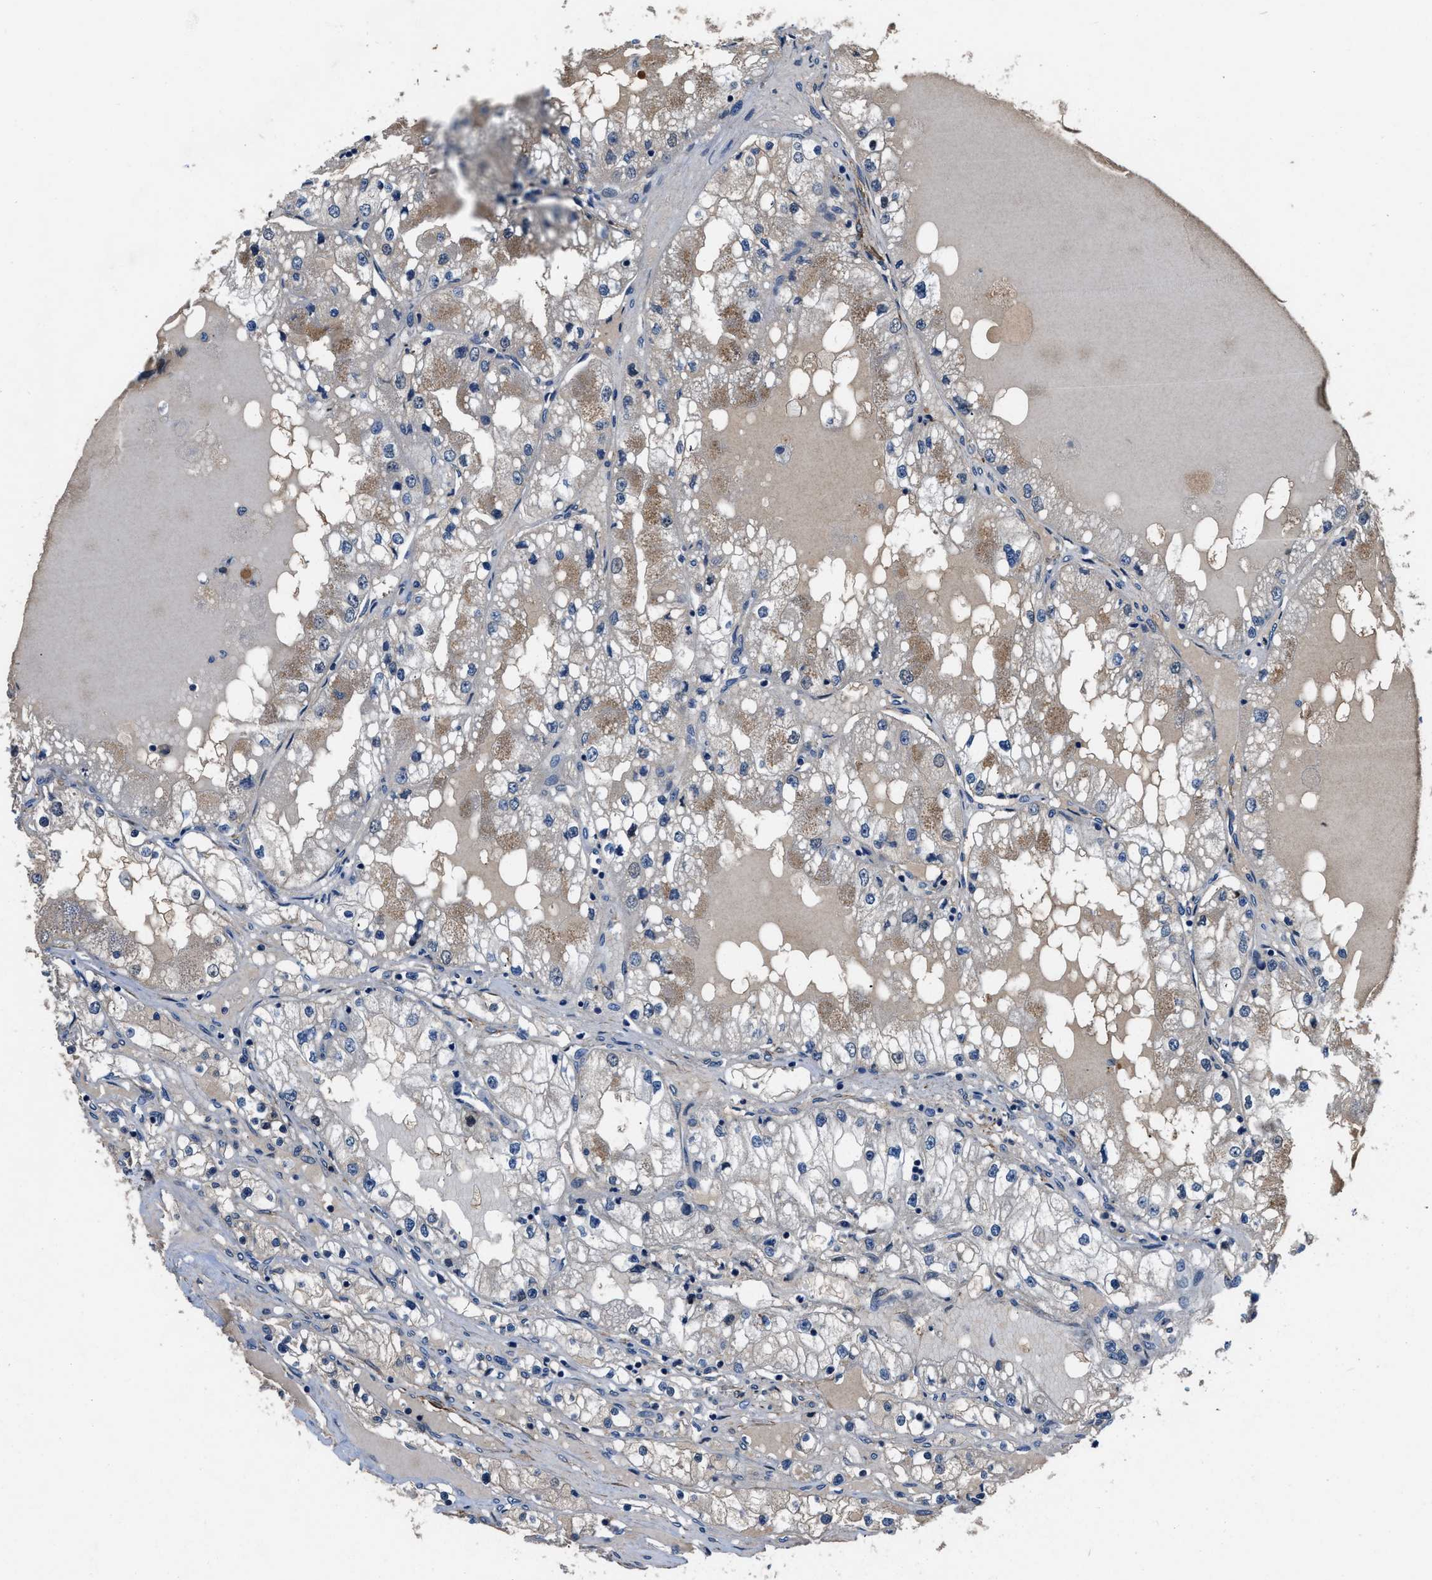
{"staining": {"intensity": "weak", "quantity": "25%-75%", "location": "cytoplasmic/membranous"}, "tissue": "renal cancer", "cell_type": "Tumor cells", "image_type": "cancer", "snomed": [{"axis": "morphology", "description": "Adenocarcinoma, NOS"}, {"axis": "topography", "description": "Kidney"}], "caption": "Renal cancer (adenocarcinoma) stained for a protein (brown) exhibits weak cytoplasmic/membranous positive expression in approximately 25%-75% of tumor cells.", "gene": "LANCL2", "patient": {"sex": "male", "age": 68}}